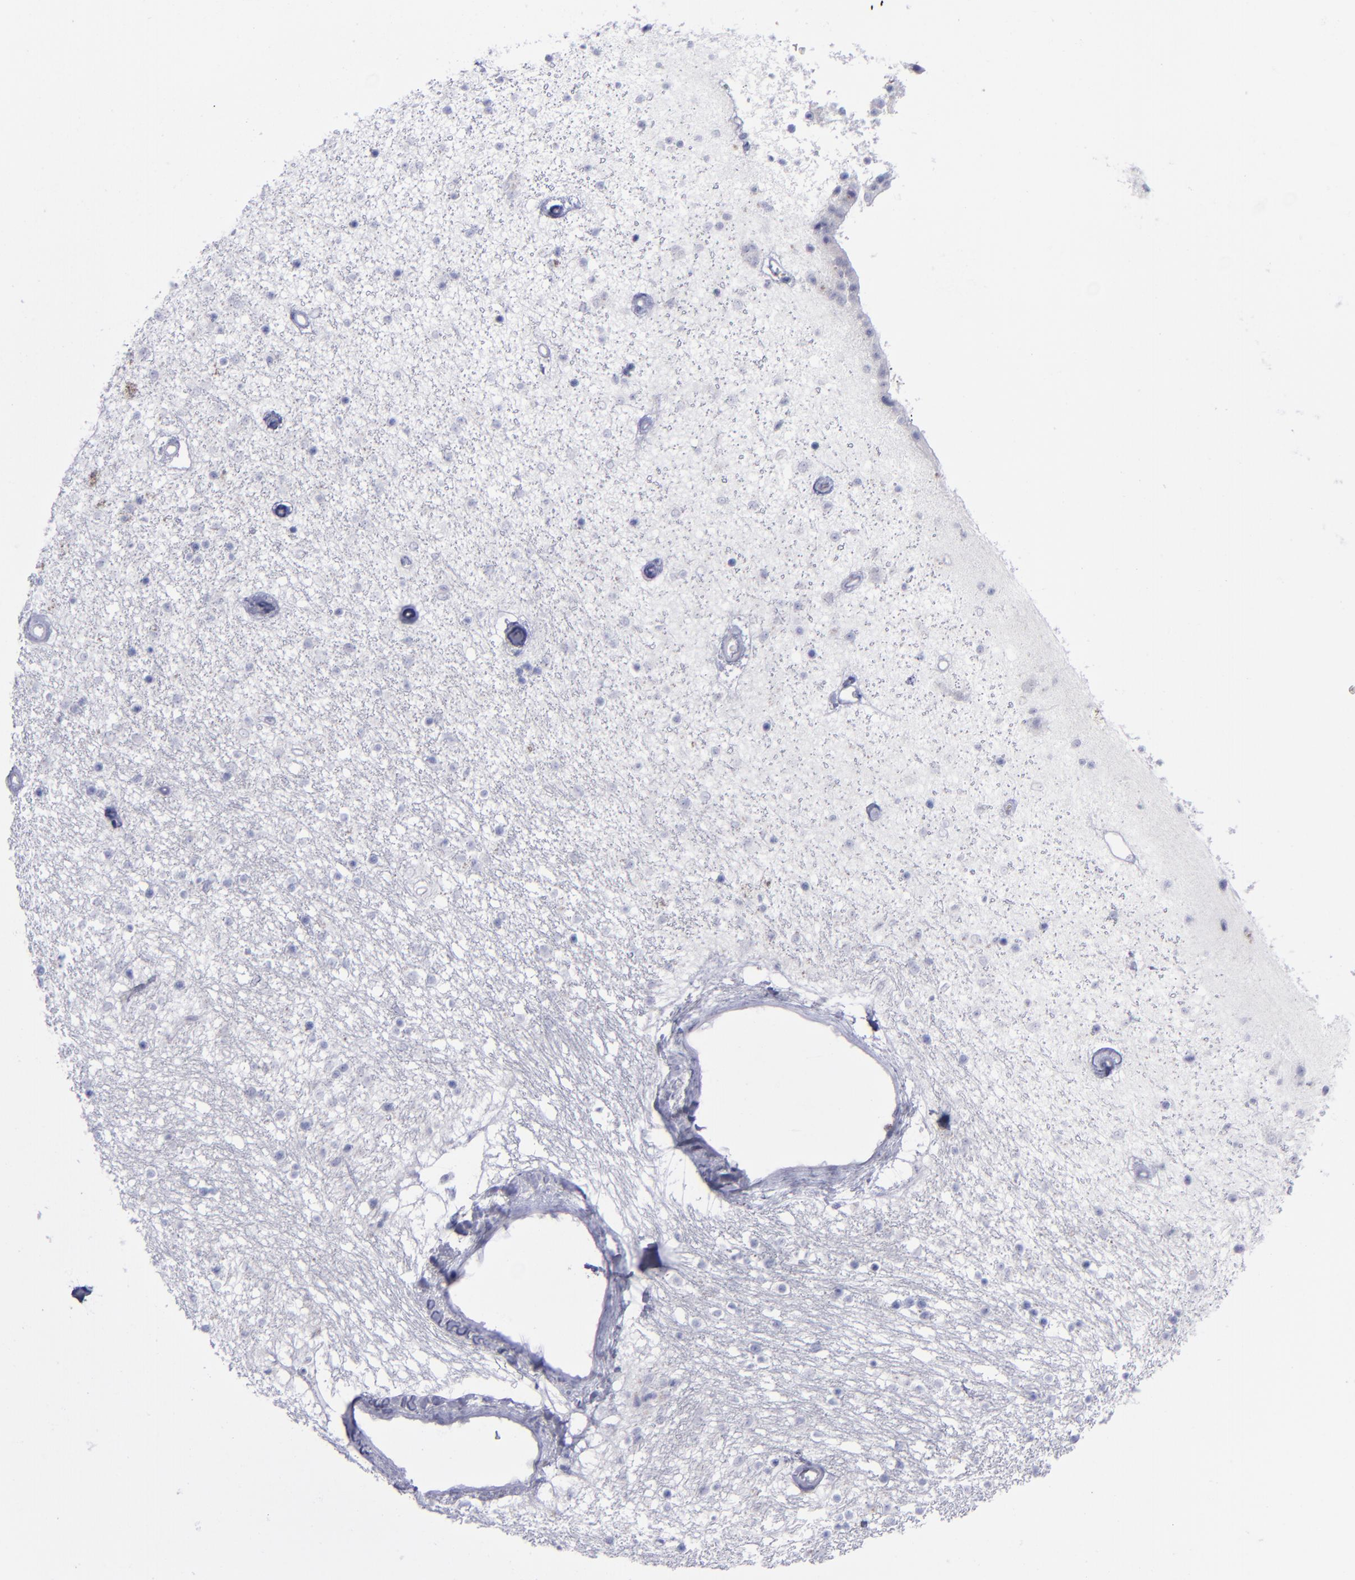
{"staining": {"intensity": "negative", "quantity": "none", "location": "none"}, "tissue": "caudate", "cell_type": "Glial cells", "image_type": "normal", "snomed": [{"axis": "morphology", "description": "Normal tissue, NOS"}, {"axis": "topography", "description": "Lateral ventricle wall"}], "caption": "Photomicrograph shows no significant protein staining in glial cells of benign caudate. (Stains: DAB (3,3'-diaminobenzidine) immunohistochemistry (IHC) with hematoxylin counter stain, Microscopy: brightfield microscopy at high magnification).", "gene": "AURKA", "patient": {"sex": "female", "age": 54}}